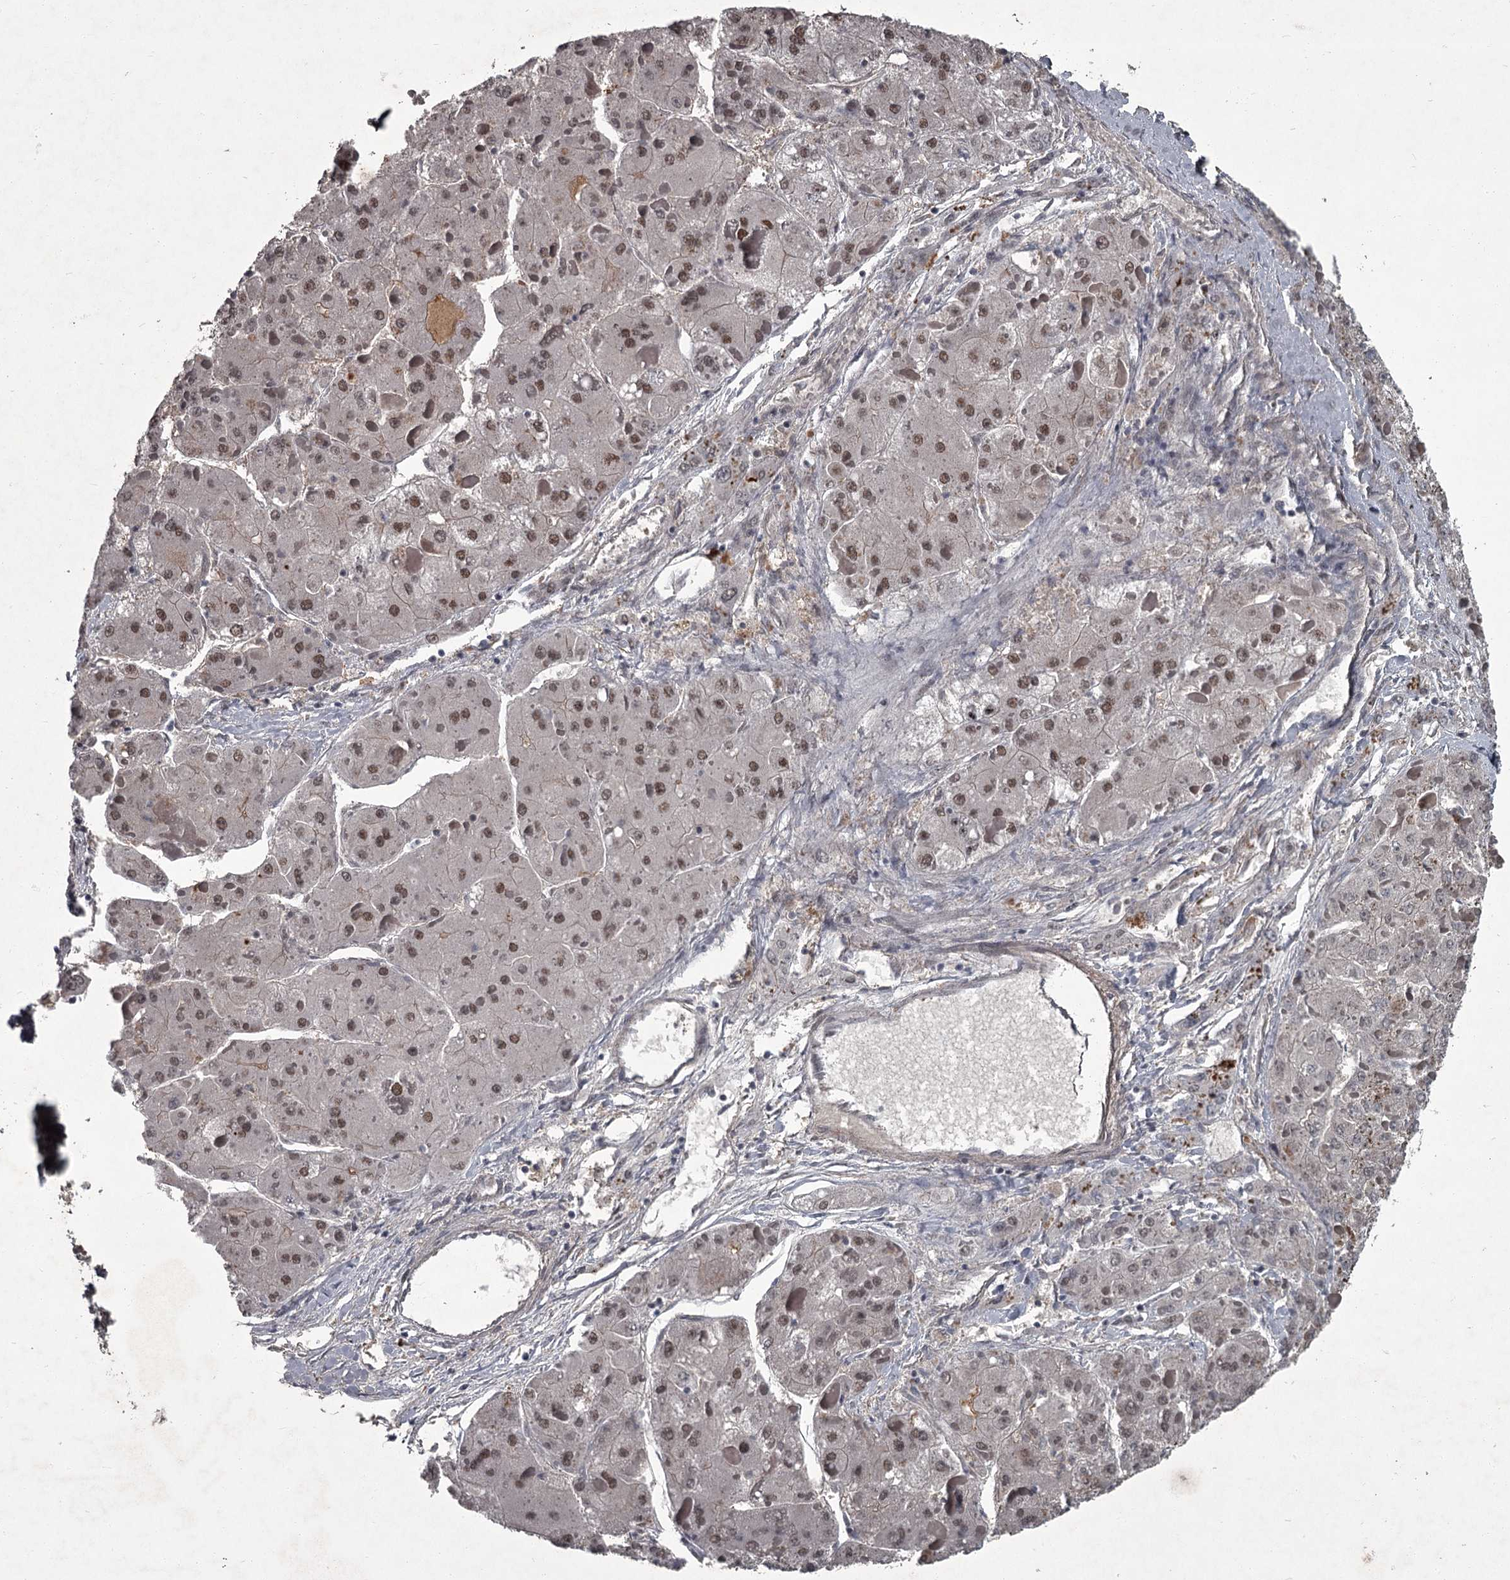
{"staining": {"intensity": "moderate", "quantity": ">75%", "location": "cytoplasmic/membranous,nuclear"}, "tissue": "liver cancer", "cell_type": "Tumor cells", "image_type": "cancer", "snomed": [{"axis": "morphology", "description": "Carcinoma, Hepatocellular, NOS"}, {"axis": "topography", "description": "Liver"}], "caption": "Tumor cells demonstrate moderate cytoplasmic/membranous and nuclear expression in about >75% of cells in liver cancer (hepatocellular carcinoma).", "gene": "FLVCR2", "patient": {"sex": "female", "age": 73}}